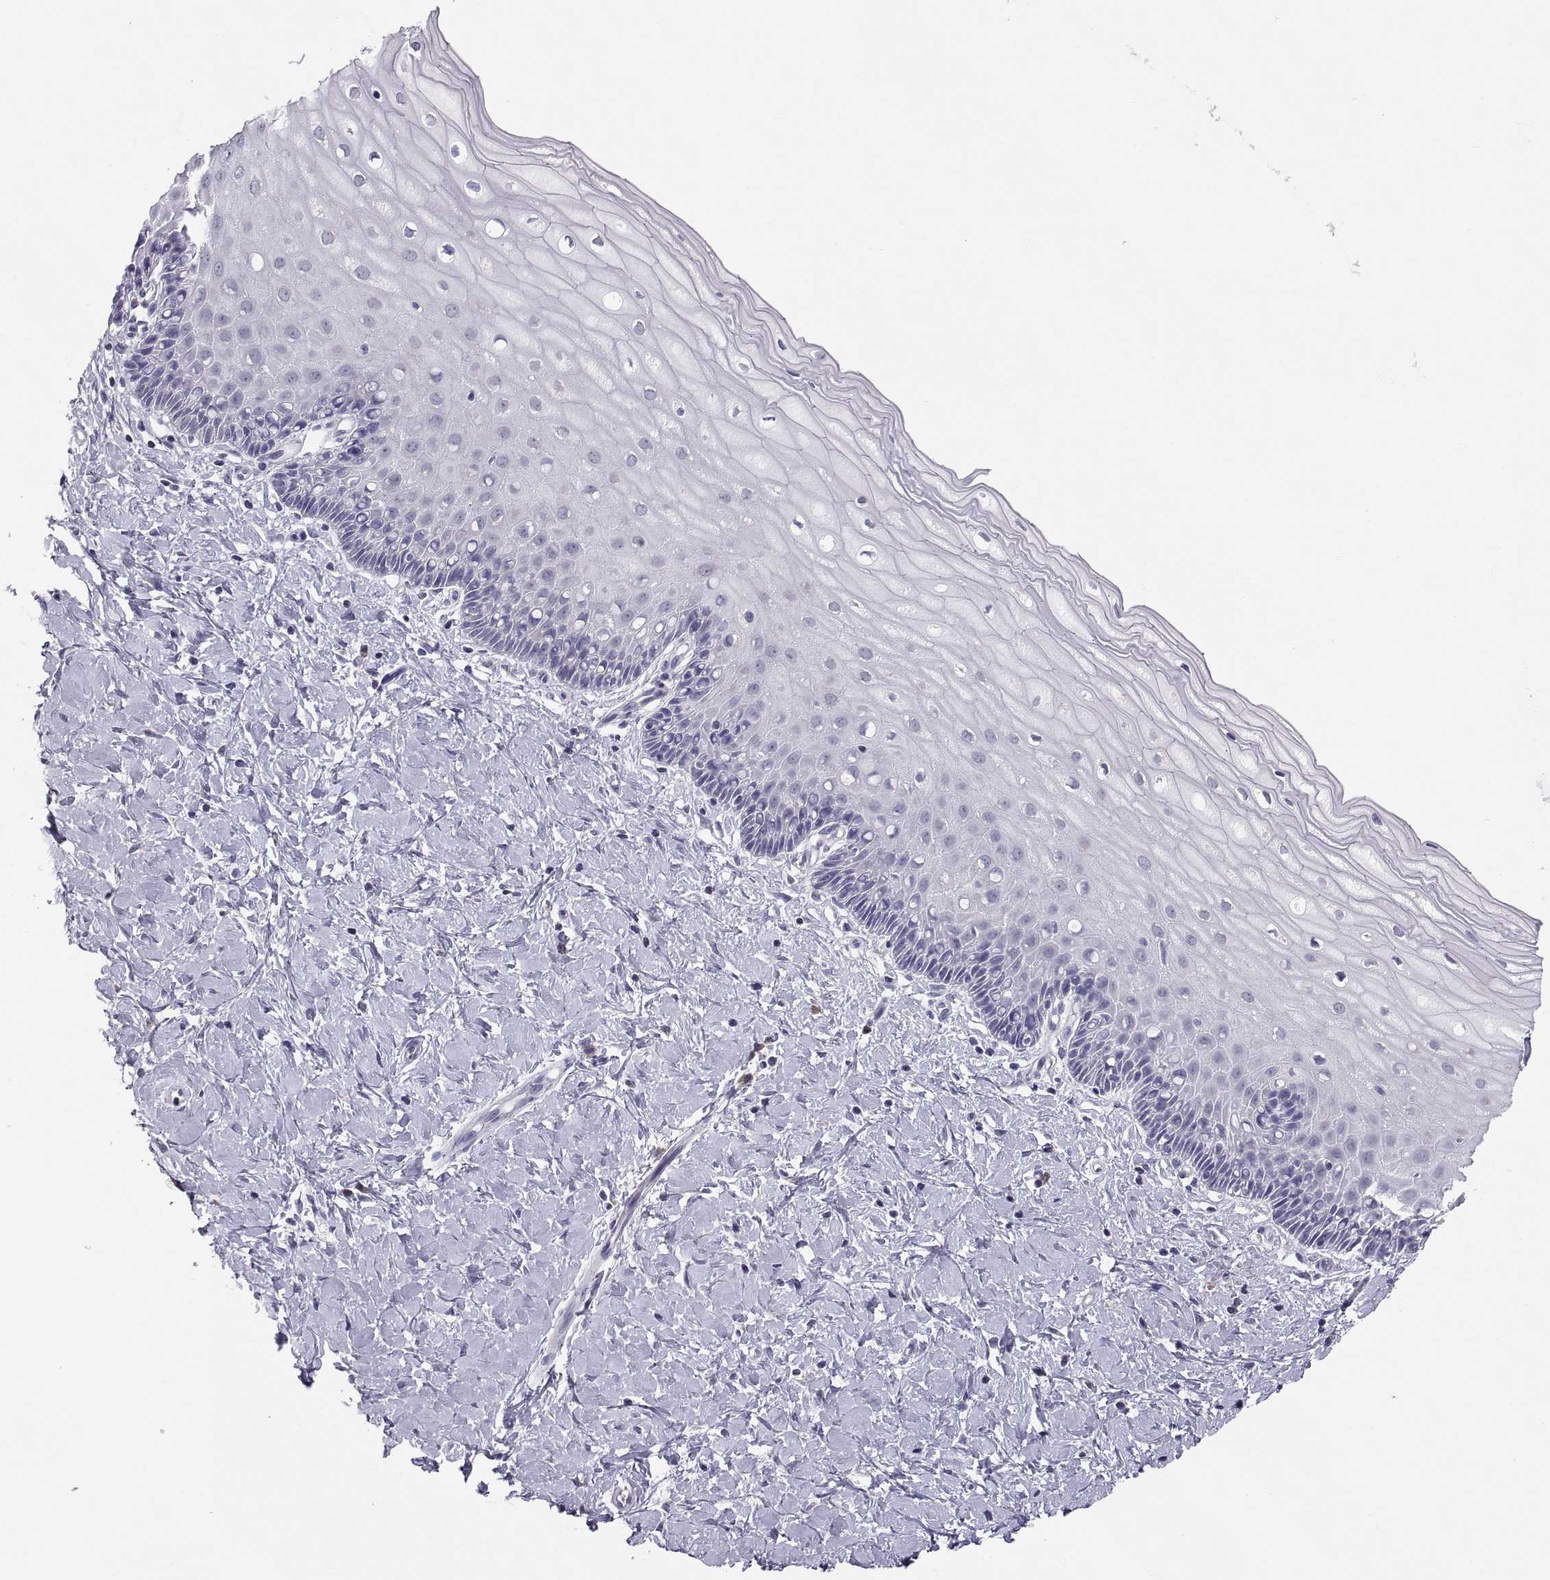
{"staining": {"intensity": "negative", "quantity": "none", "location": "none"}, "tissue": "cervix", "cell_type": "Squamous epithelial cells", "image_type": "normal", "snomed": [{"axis": "morphology", "description": "Normal tissue, NOS"}, {"axis": "topography", "description": "Cervix"}], "caption": "A micrograph of human cervix is negative for staining in squamous epithelial cells. (DAB (3,3'-diaminobenzidine) IHC visualized using brightfield microscopy, high magnification).", "gene": "TNNC1", "patient": {"sex": "female", "age": 37}}